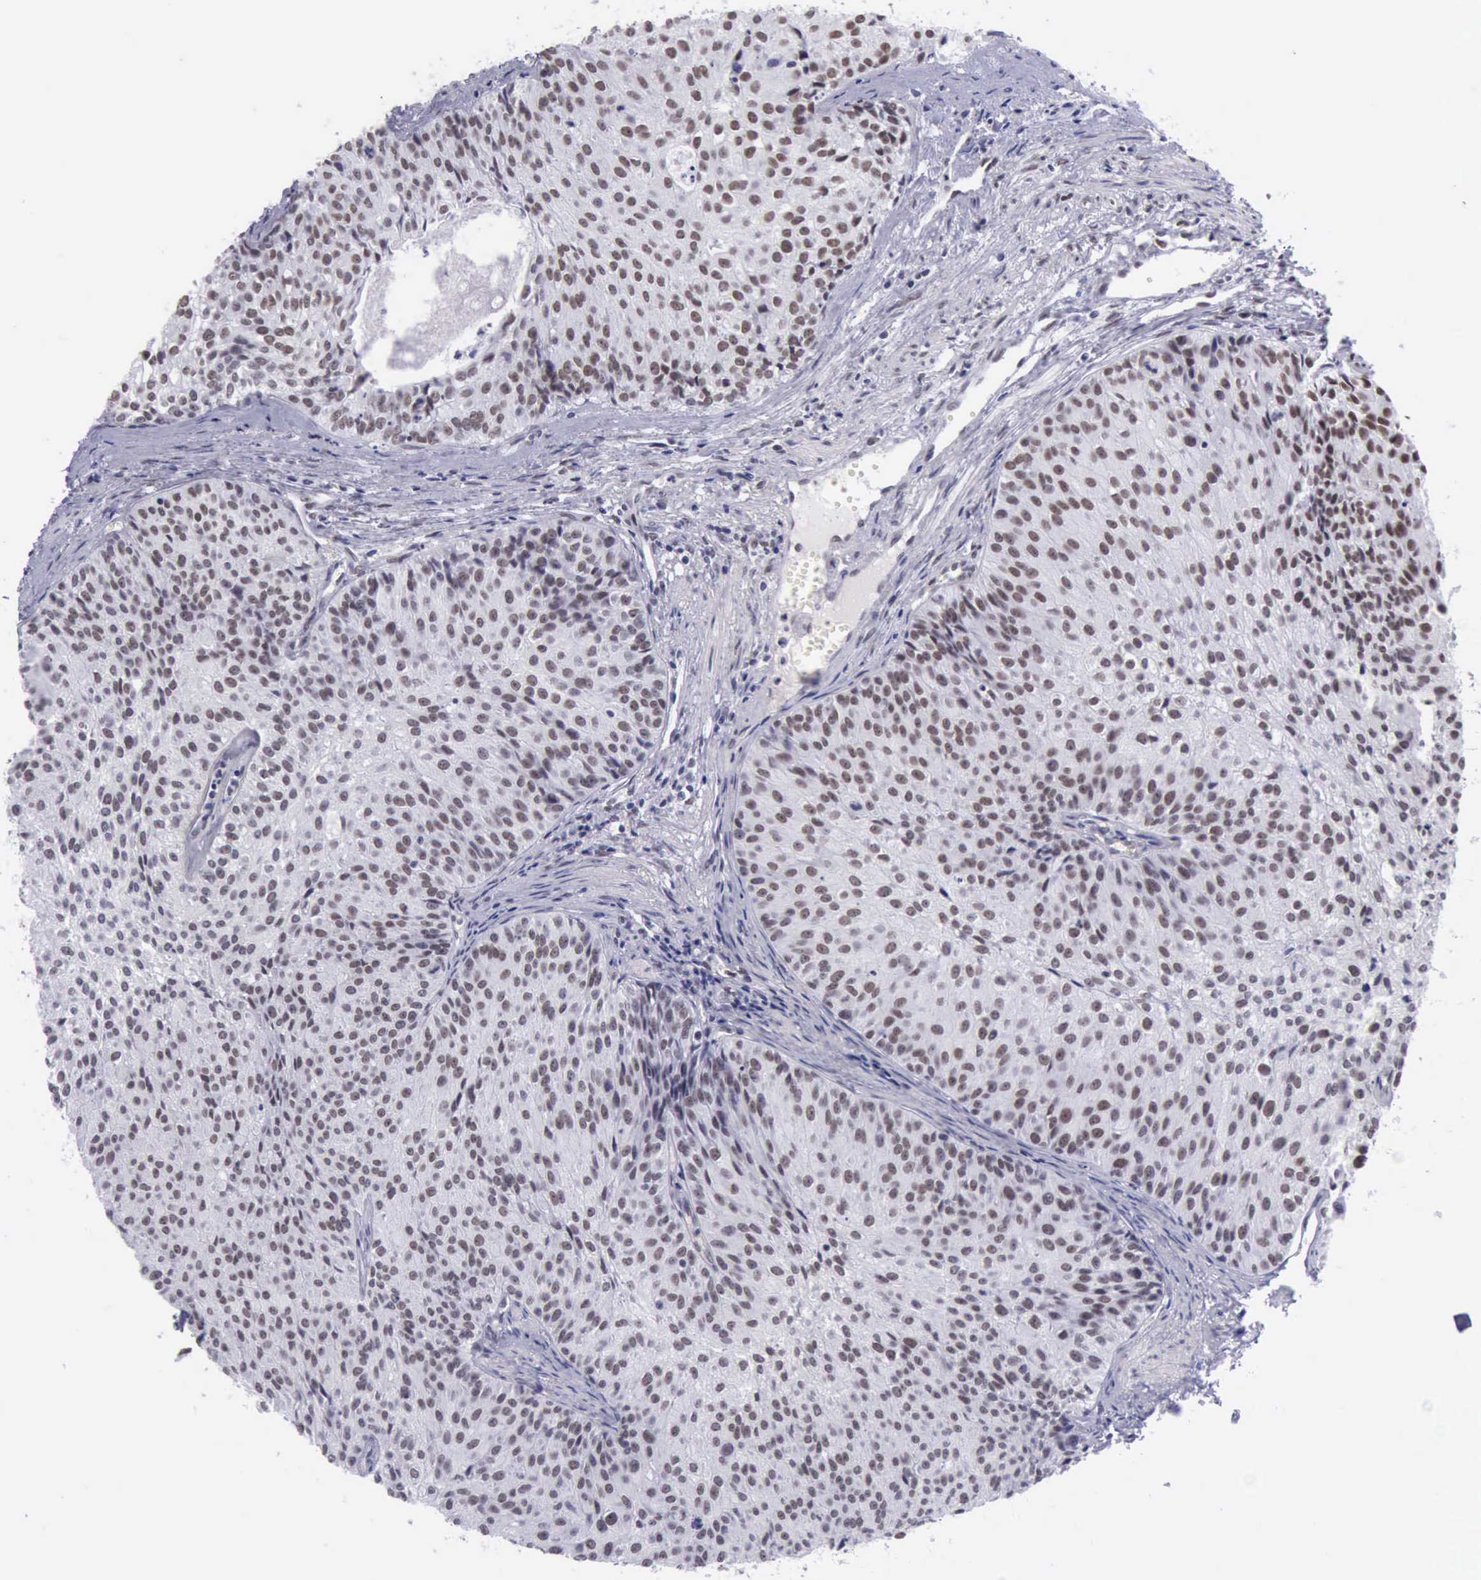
{"staining": {"intensity": "weak", "quantity": "25%-75%", "location": "nuclear"}, "tissue": "urothelial cancer", "cell_type": "Tumor cells", "image_type": "cancer", "snomed": [{"axis": "morphology", "description": "Urothelial carcinoma, Low grade"}, {"axis": "topography", "description": "Urinary bladder"}], "caption": "Protein analysis of low-grade urothelial carcinoma tissue displays weak nuclear staining in approximately 25%-75% of tumor cells.", "gene": "EP300", "patient": {"sex": "female", "age": 73}}